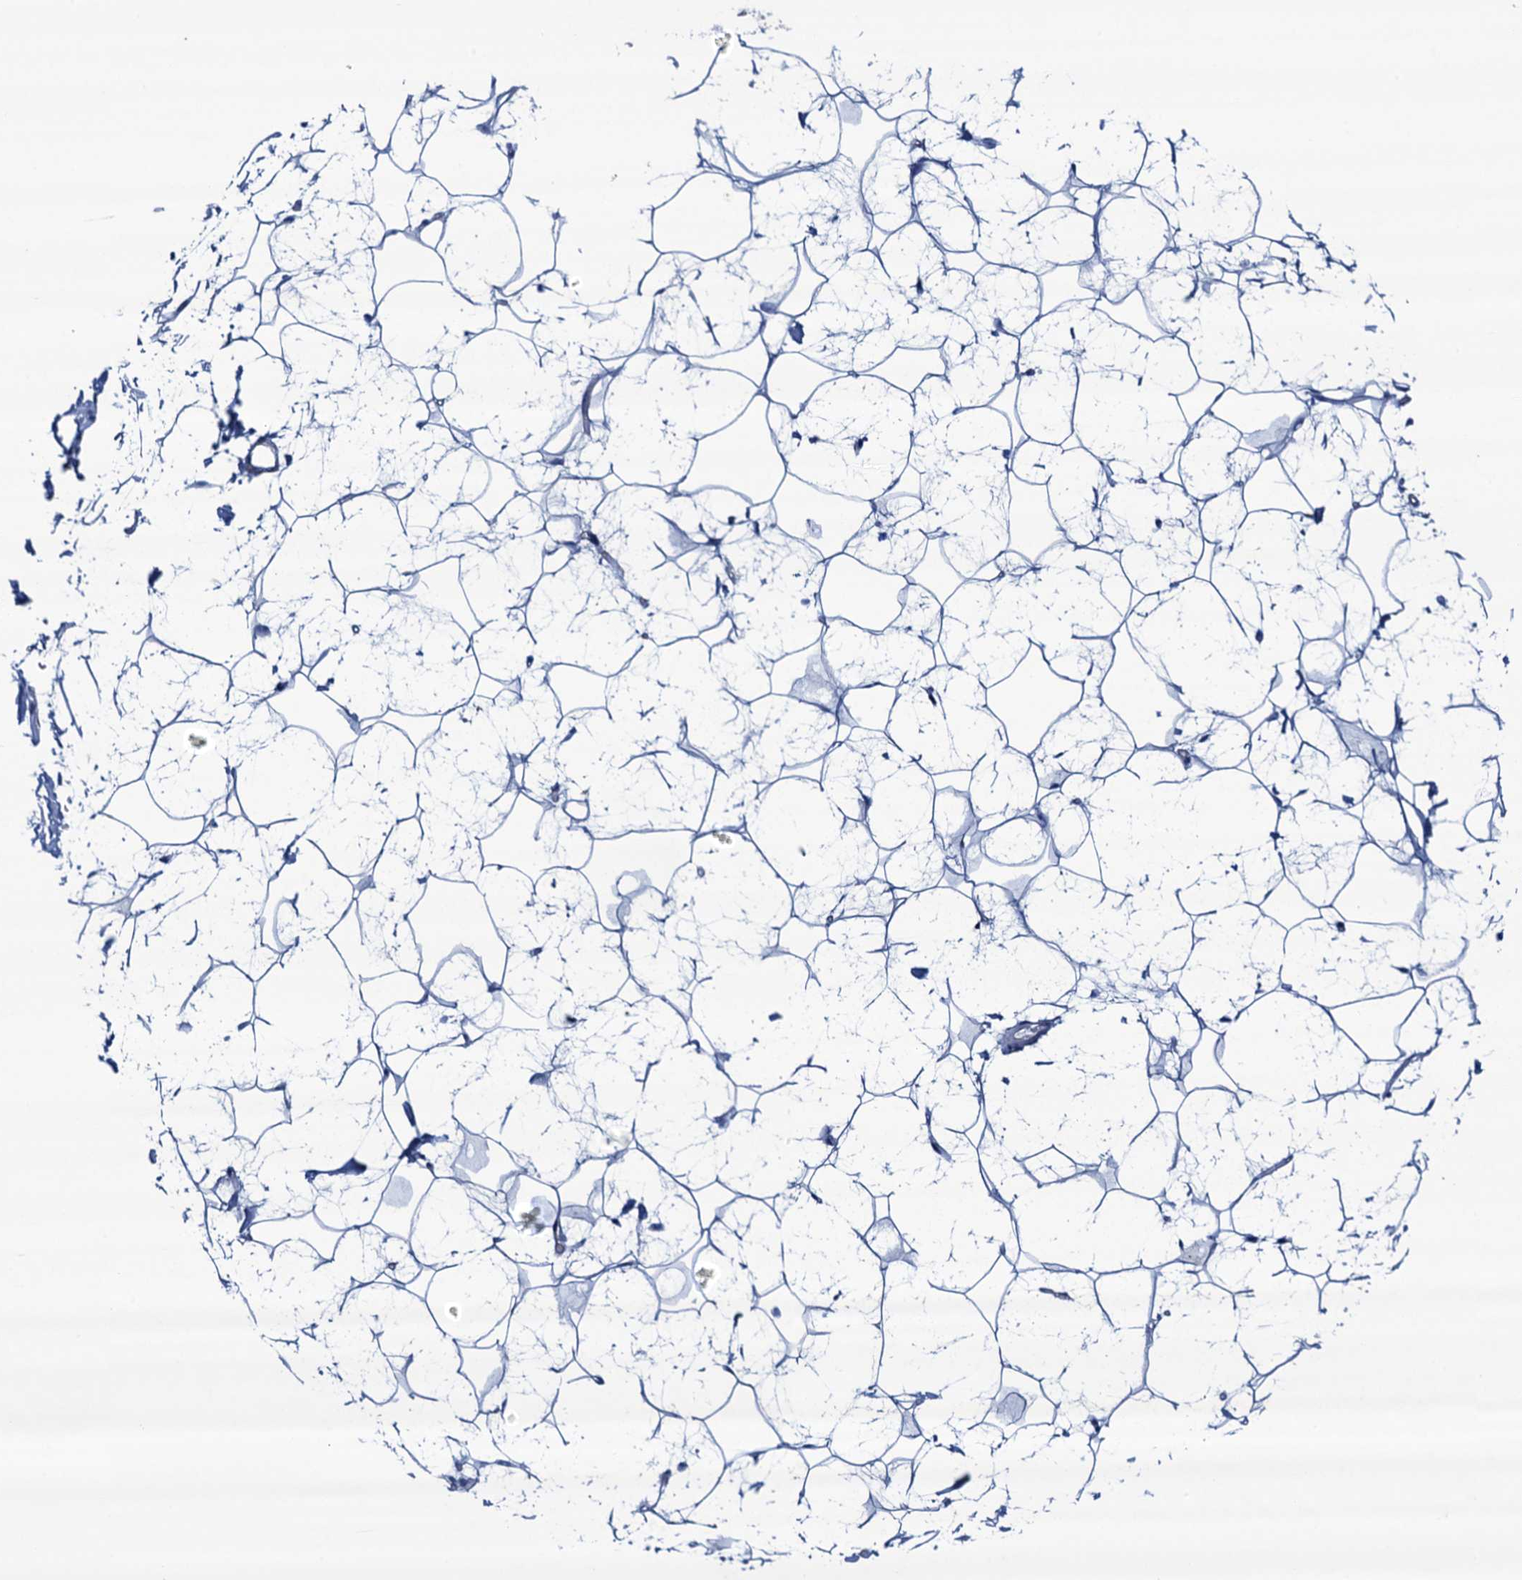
{"staining": {"intensity": "negative", "quantity": "none", "location": "none"}, "tissue": "adipose tissue", "cell_type": "Adipocytes", "image_type": "normal", "snomed": [{"axis": "morphology", "description": "Normal tissue, NOS"}, {"axis": "topography", "description": "Breast"}], "caption": "This is an immunohistochemistry micrograph of unremarkable adipose tissue. There is no staining in adipocytes.", "gene": "RHCG", "patient": {"sex": "female", "age": 26}}